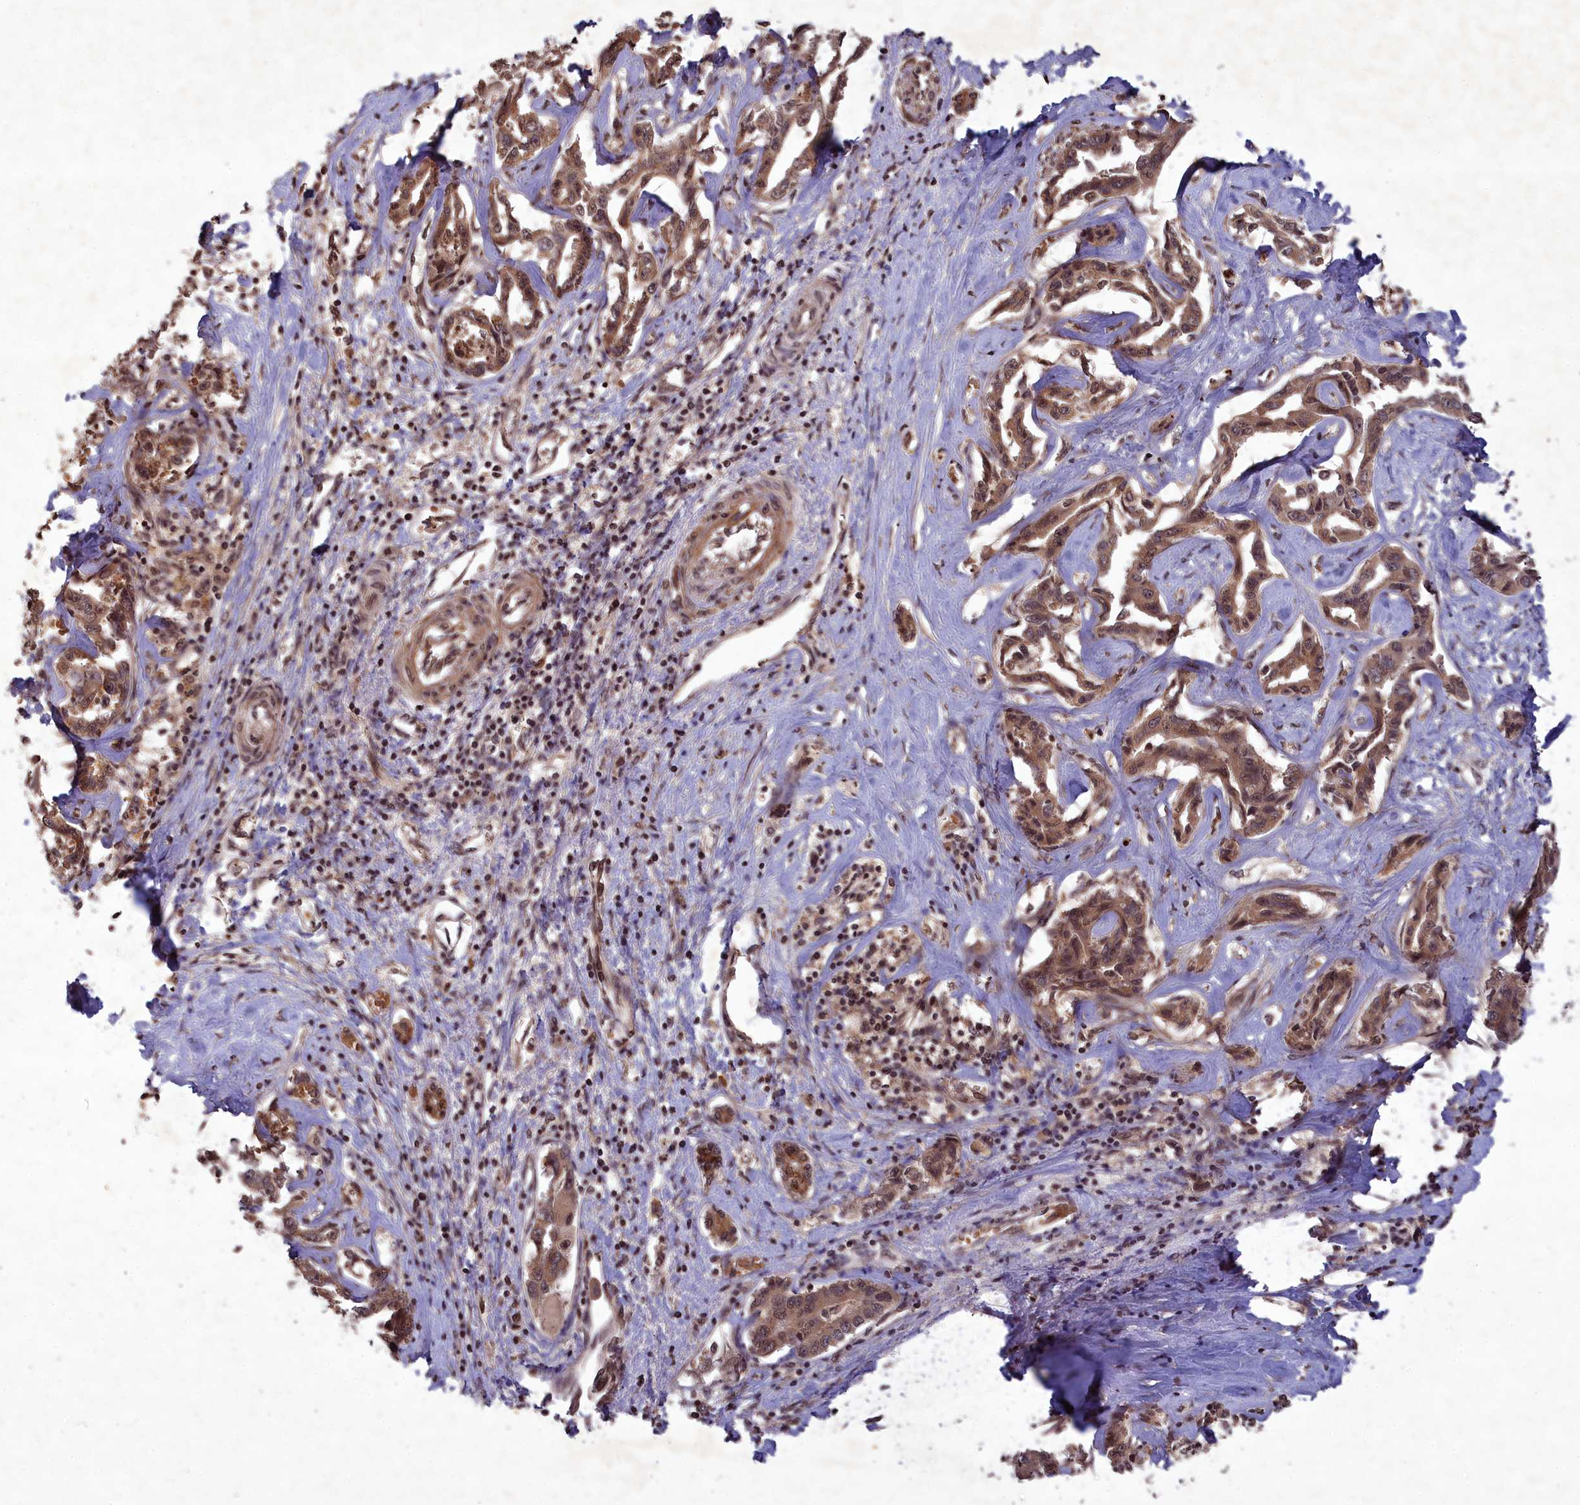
{"staining": {"intensity": "moderate", "quantity": ">75%", "location": "cytoplasmic/membranous,nuclear"}, "tissue": "liver cancer", "cell_type": "Tumor cells", "image_type": "cancer", "snomed": [{"axis": "morphology", "description": "Cholangiocarcinoma"}, {"axis": "topography", "description": "Liver"}], "caption": "Immunohistochemical staining of liver cholangiocarcinoma exhibits medium levels of moderate cytoplasmic/membranous and nuclear staining in approximately >75% of tumor cells.", "gene": "SRMS", "patient": {"sex": "male", "age": 59}}